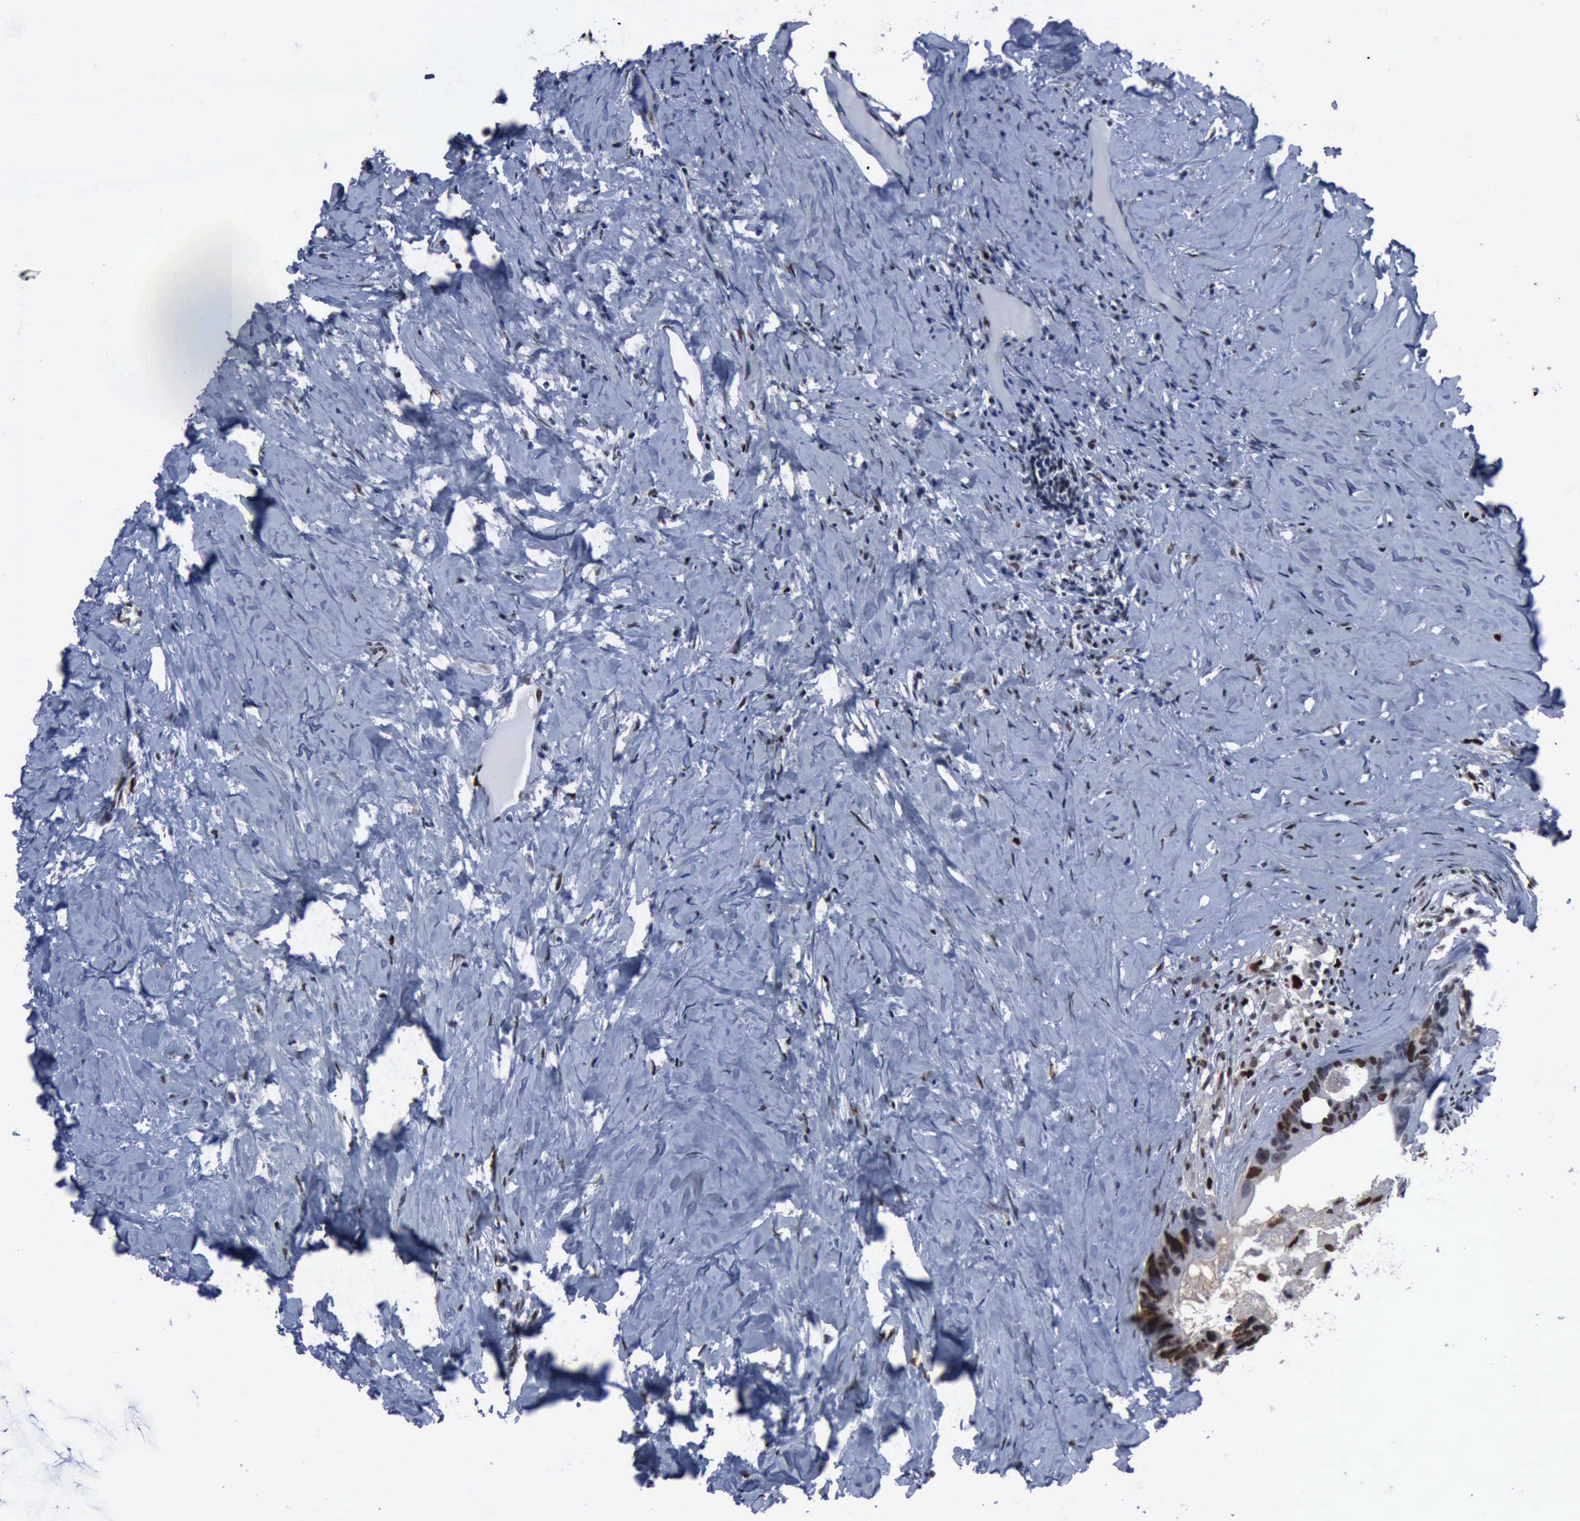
{"staining": {"intensity": "moderate", "quantity": "25%-75%", "location": "nuclear"}, "tissue": "colorectal cancer", "cell_type": "Tumor cells", "image_type": "cancer", "snomed": [{"axis": "morphology", "description": "Adenocarcinoma, NOS"}, {"axis": "topography", "description": "Colon"}], "caption": "Adenocarcinoma (colorectal) stained with a protein marker displays moderate staining in tumor cells.", "gene": "PCNA", "patient": {"sex": "female", "age": 55}}